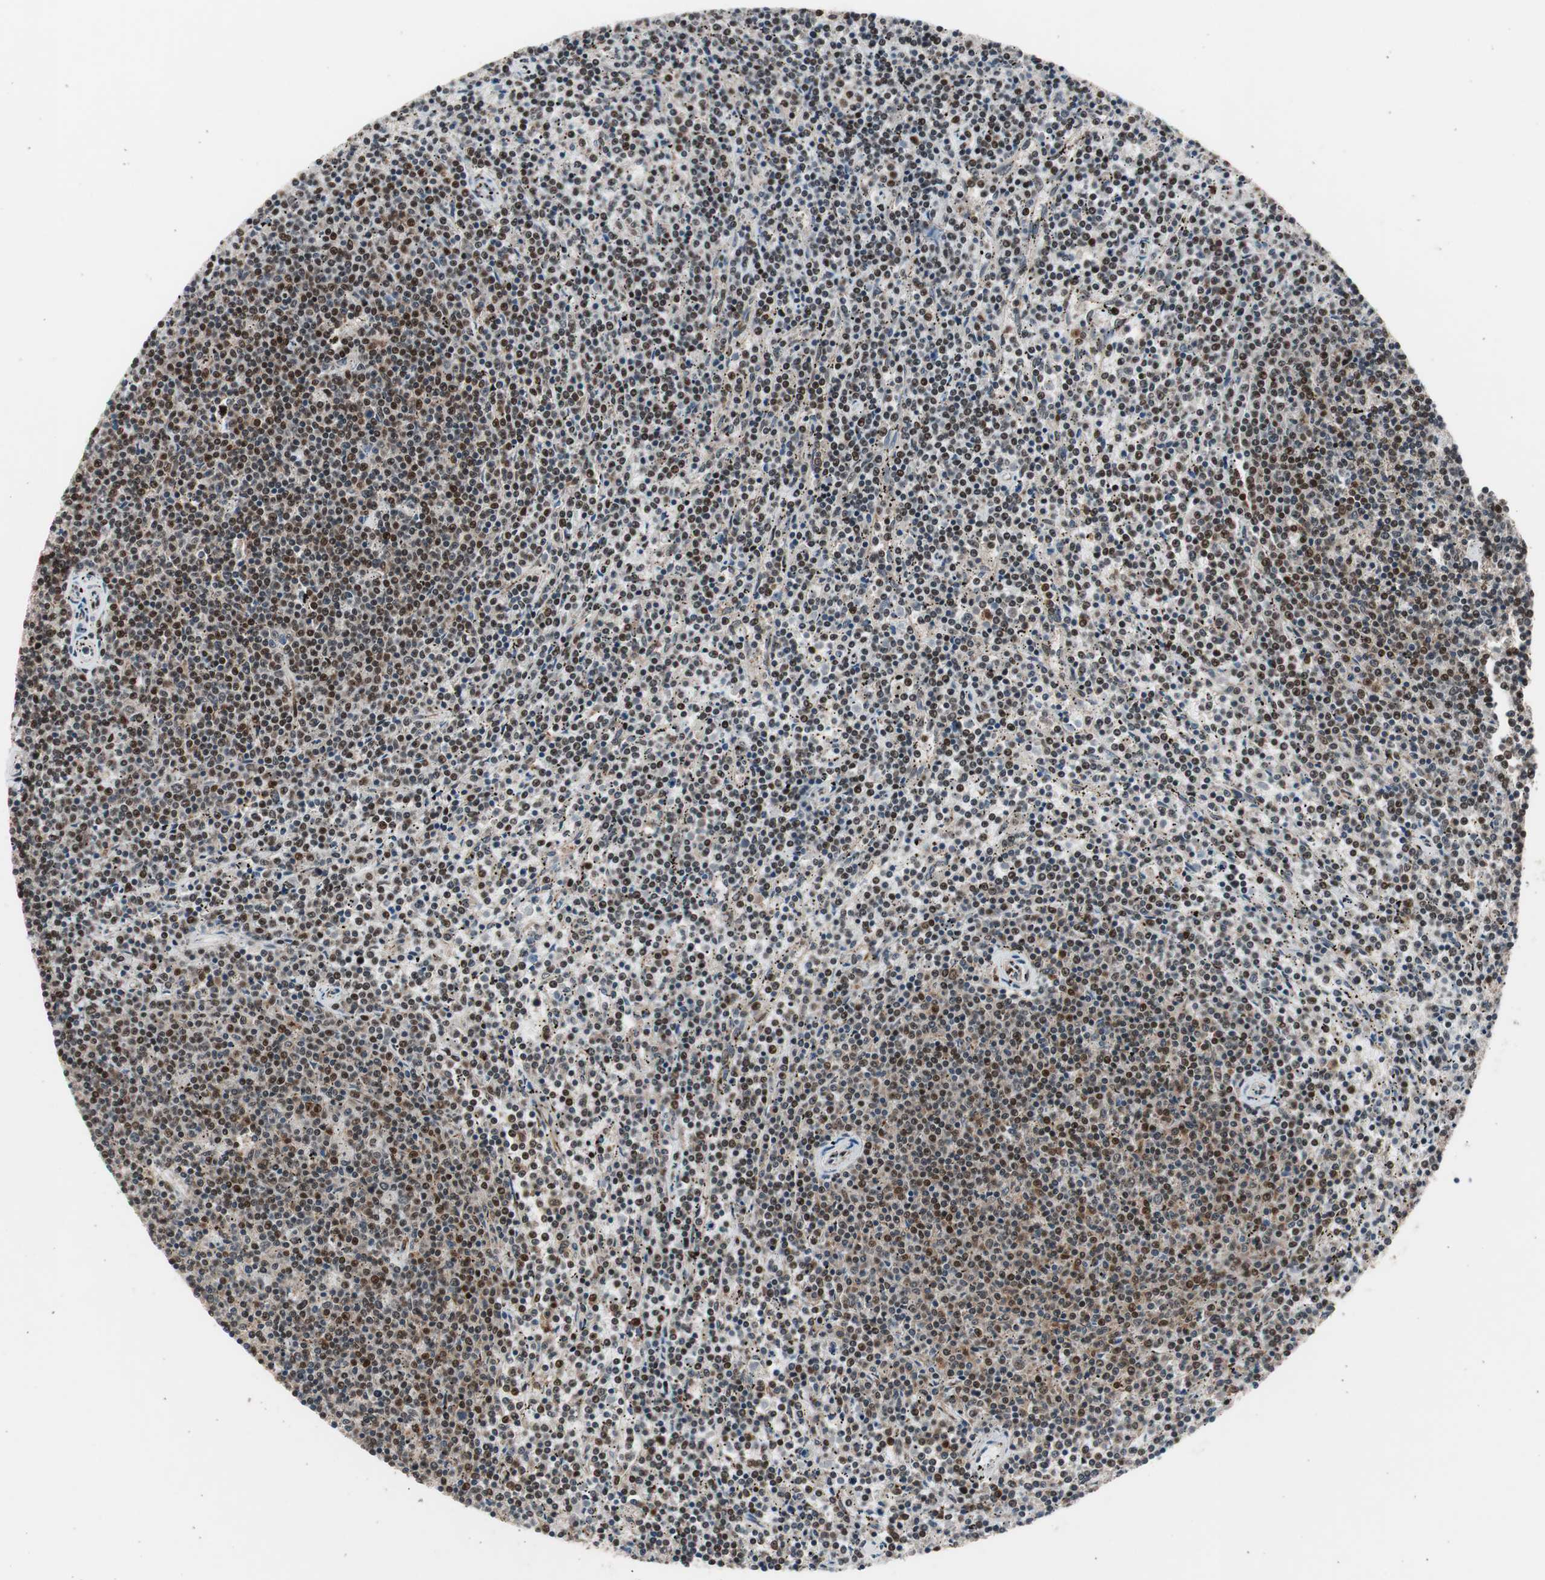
{"staining": {"intensity": "moderate", "quantity": ">75%", "location": "nuclear"}, "tissue": "lymphoma", "cell_type": "Tumor cells", "image_type": "cancer", "snomed": [{"axis": "morphology", "description": "Malignant lymphoma, non-Hodgkin's type, Low grade"}, {"axis": "topography", "description": "Spleen"}], "caption": "Human low-grade malignant lymphoma, non-Hodgkin's type stained with a protein marker exhibits moderate staining in tumor cells.", "gene": "RPA1", "patient": {"sex": "female", "age": 50}}